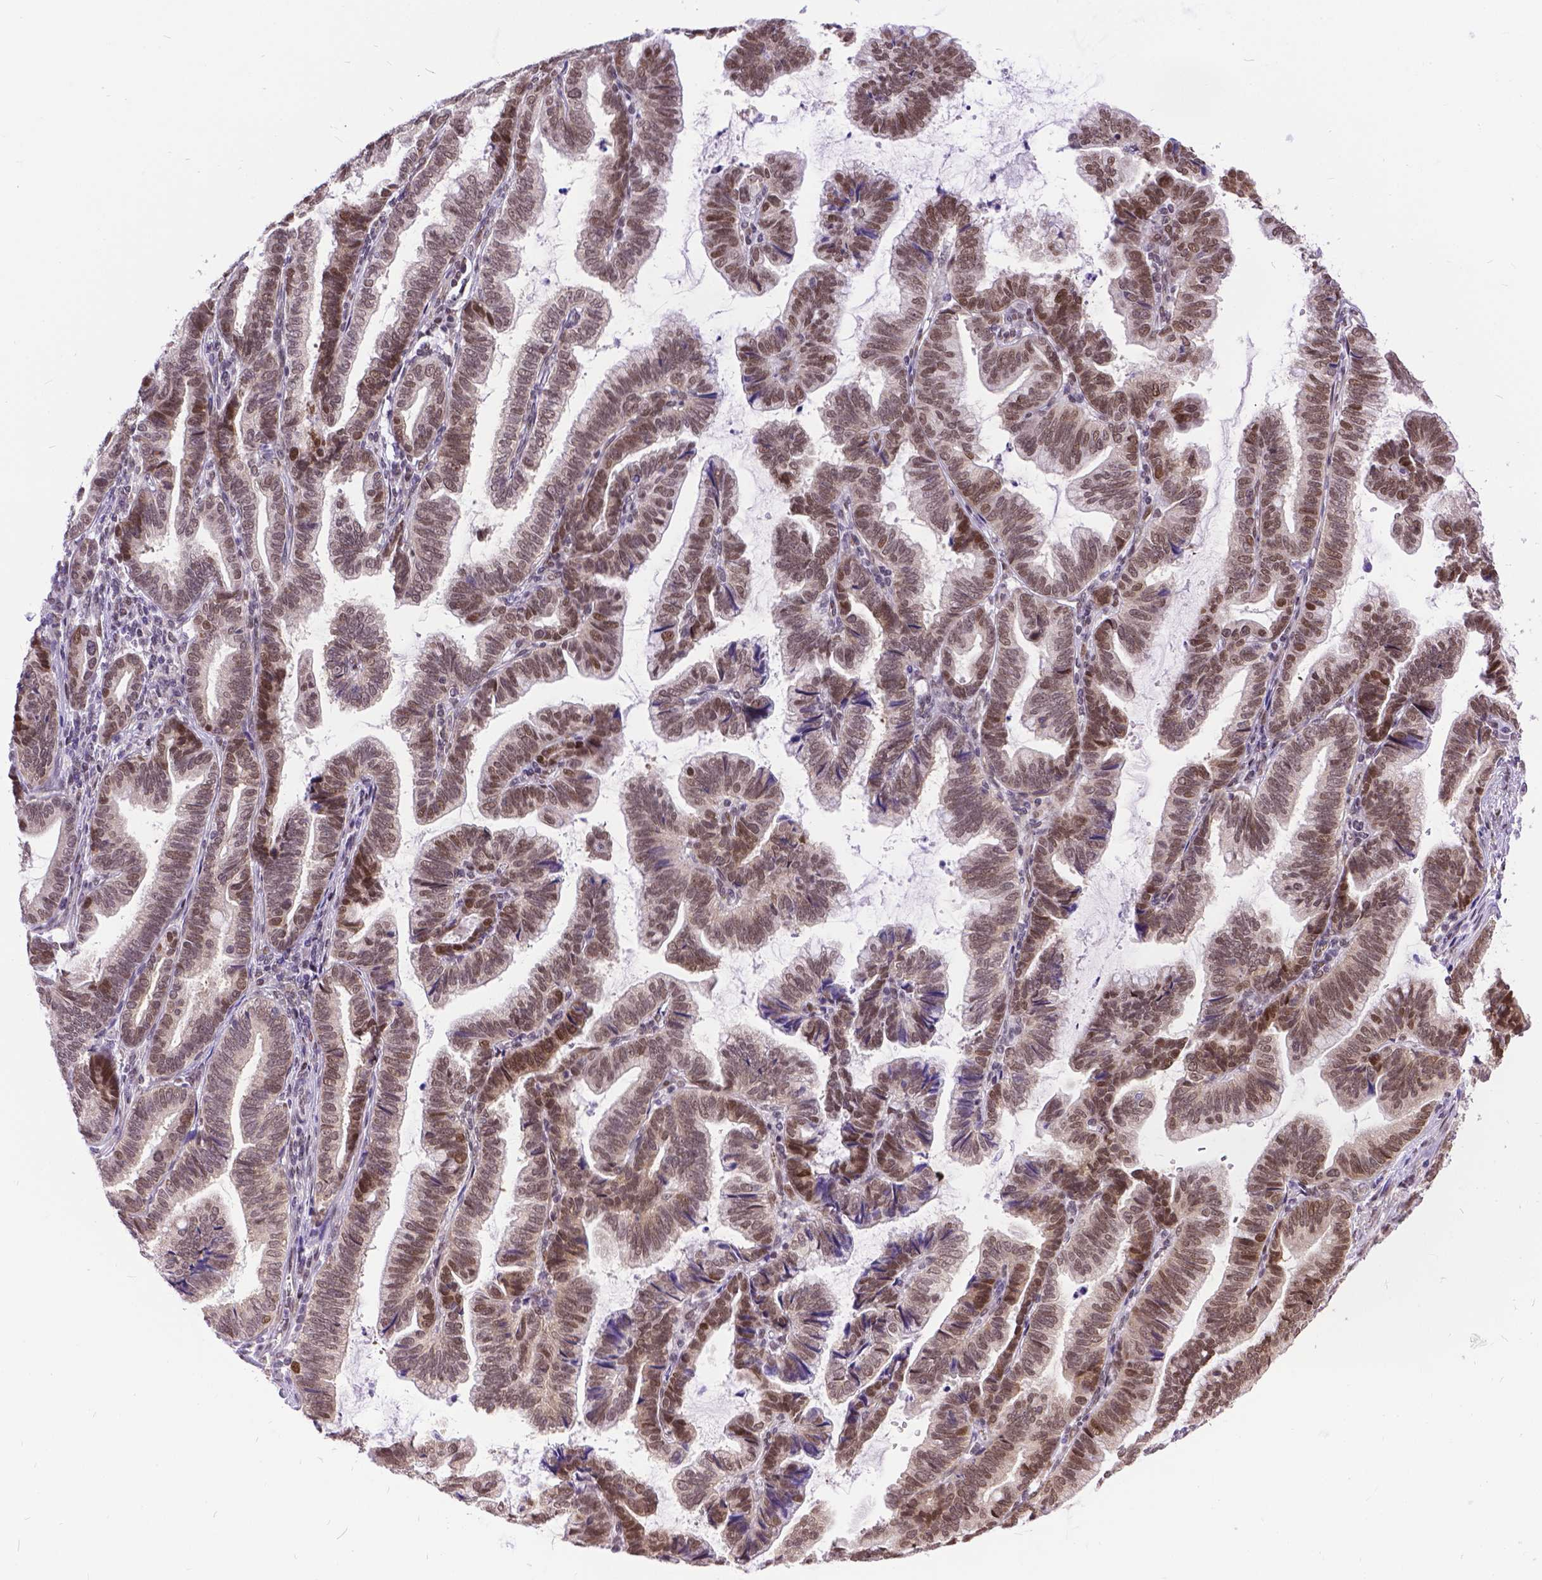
{"staining": {"intensity": "moderate", "quantity": "25%-75%", "location": "nuclear"}, "tissue": "stomach cancer", "cell_type": "Tumor cells", "image_type": "cancer", "snomed": [{"axis": "morphology", "description": "Adenocarcinoma, NOS"}, {"axis": "topography", "description": "Stomach"}], "caption": "Protein staining of stomach cancer tissue exhibits moderate nuclear staining in approximately 25%-75% of tumor cells. (Brightfield microscopy of DAB IHC at high magnification).", "gene": "FAM124B", "patient": {"sex": "male", "age": 83}}